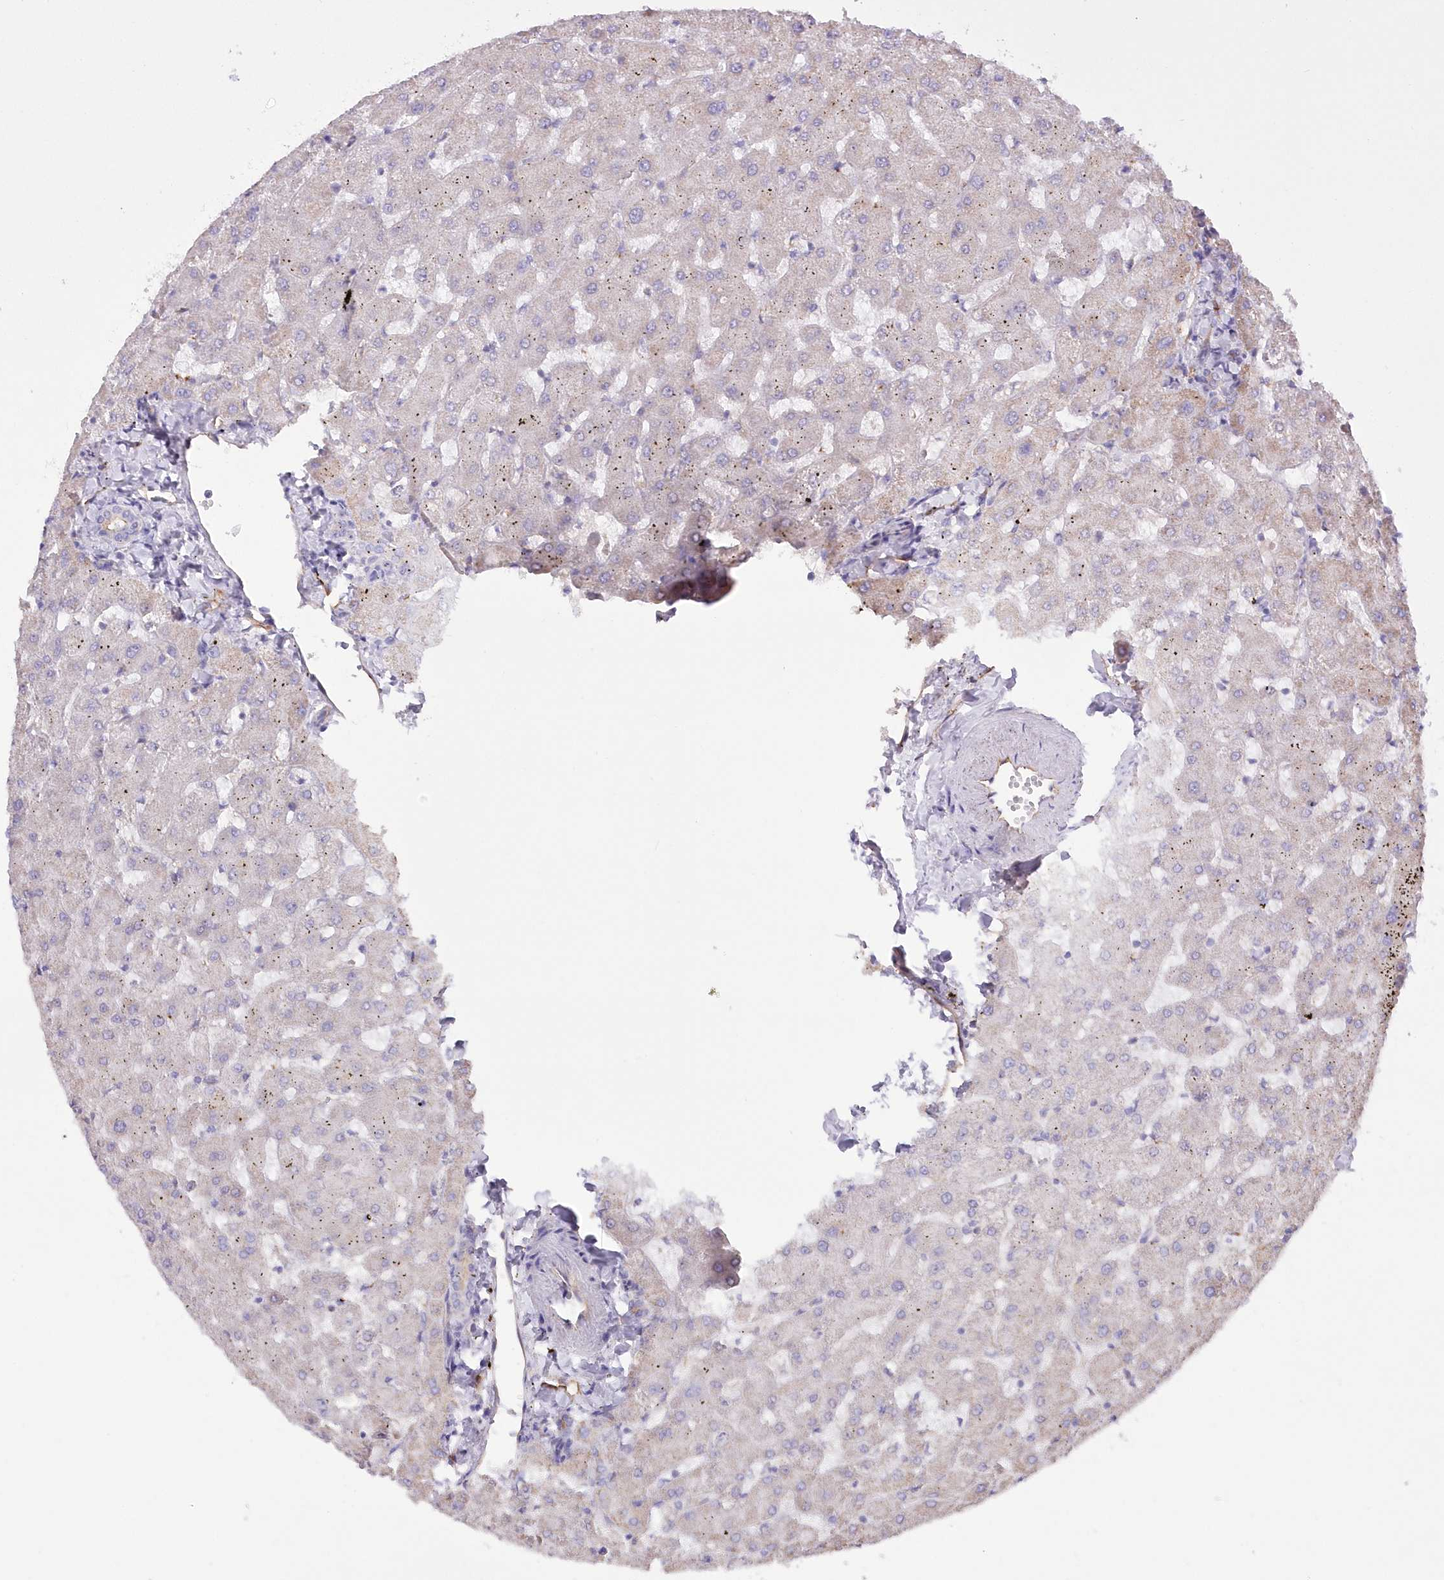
{"staining": {"intensity": "negative", "quantity": "none", "location": "none"}, "tissue": "liver", "cell_type": "Cholangiocytes", "image_type": "normal", "snomed": [{"axis": "morphology", "description": "Normal tissue, NOS"}, {"axis": "topography", "description": "Liver"}], "caption": "This image is of unremarkable liver stained with immunohistochemistry to label a protein in brown with the nuclei are counter-stained blue. There is no positivity in cholangiocytes.", "gene": "RAB11FIP5", "patient": {"sex": "female", "age": 63}}